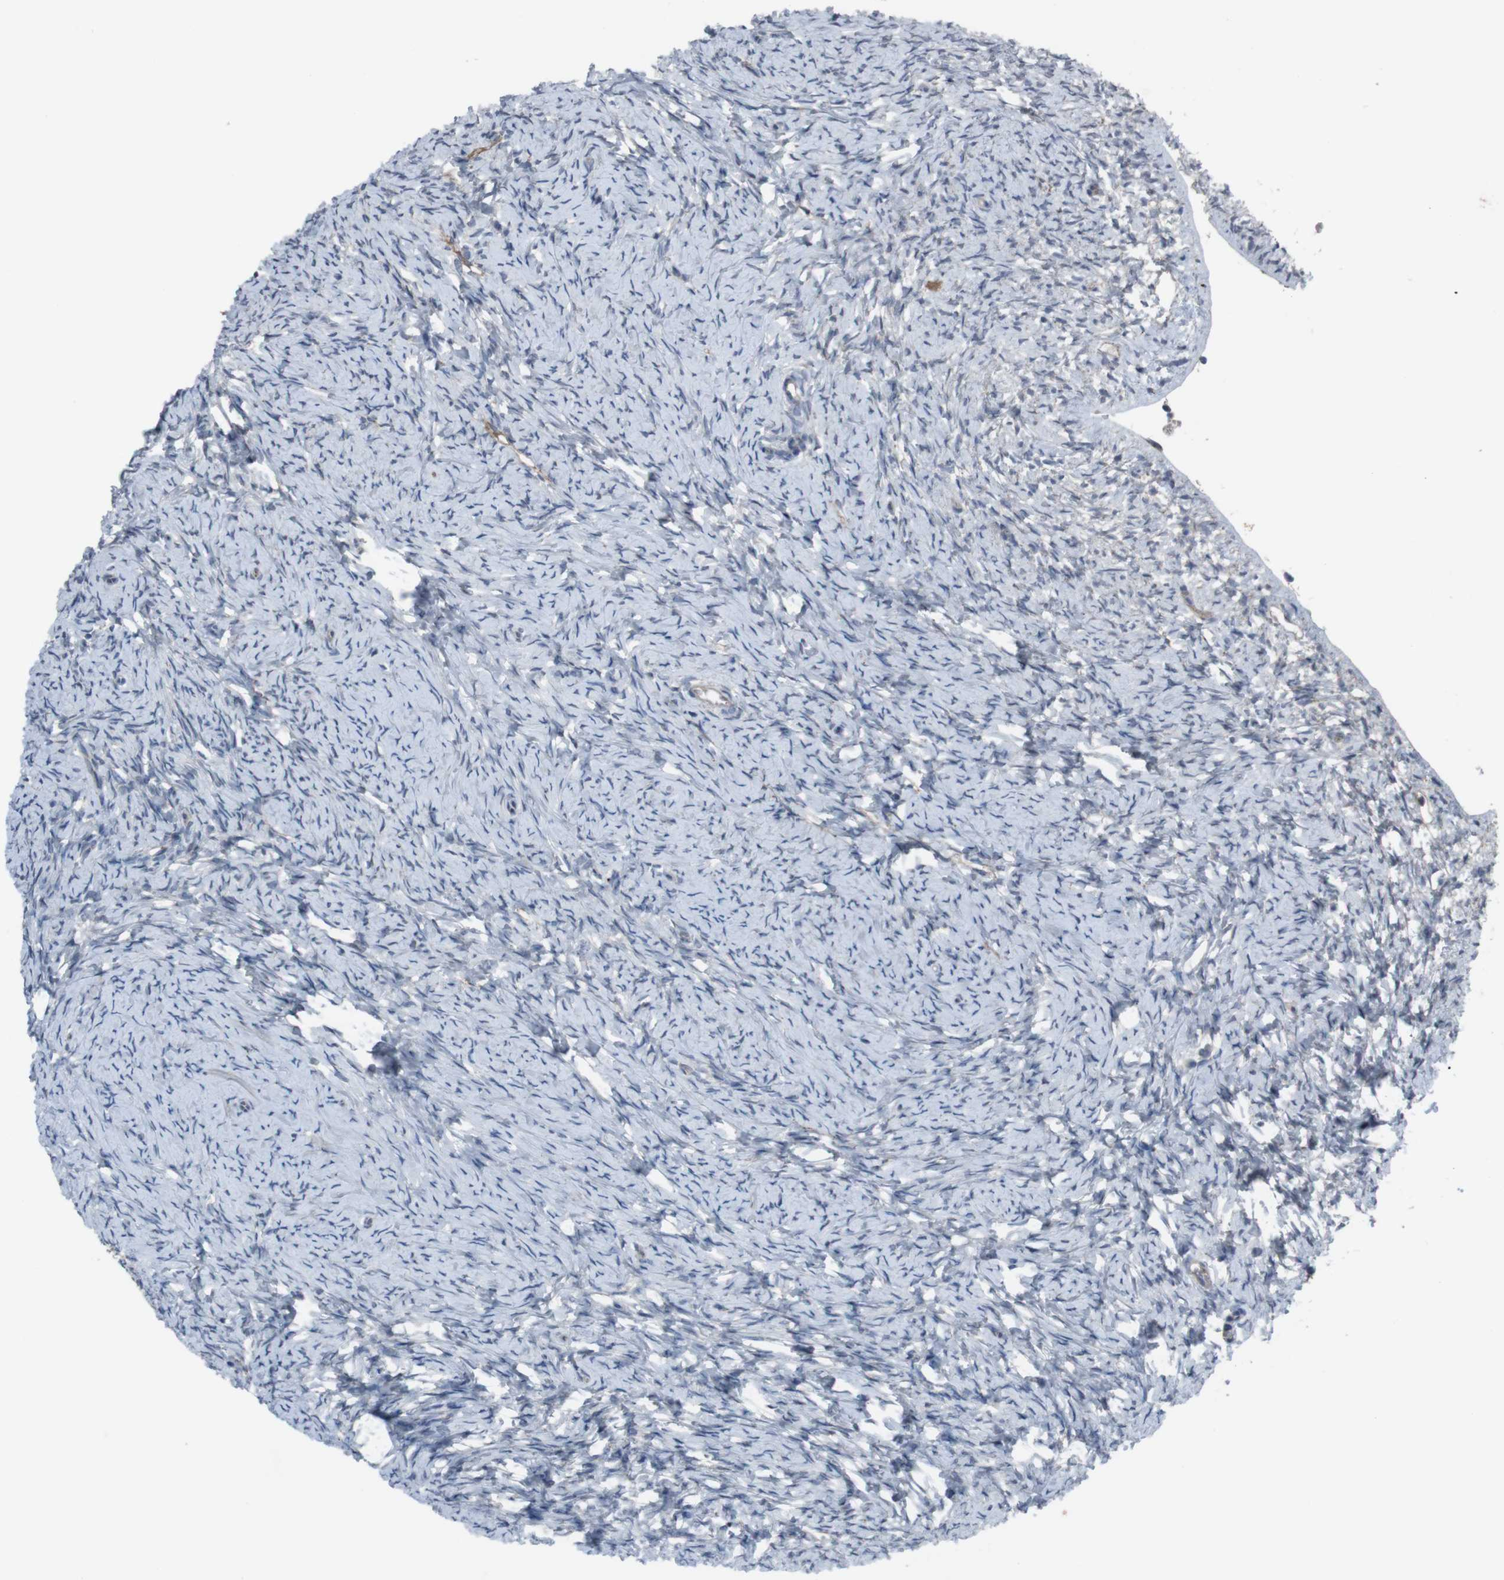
{"staining": {"intensity": "weak", "quantity": "<25%", "location": "cytoplasmic/membranous"}, "tissue": "ovary", "cell_type": "Ovarian stroma cells", "image_type": "normal", "snomed": [{"axis": "morphology", "description": "Normal tissue, NOS"}, {"axis": "topography", "description": "Ovary"}], "caption": "A photomicrograph of ovary stained for a protein displays no brown staining in ovarian stroma cells.", "gene": "EFNA5", "patient": {"sex": "female", "age": 33}}